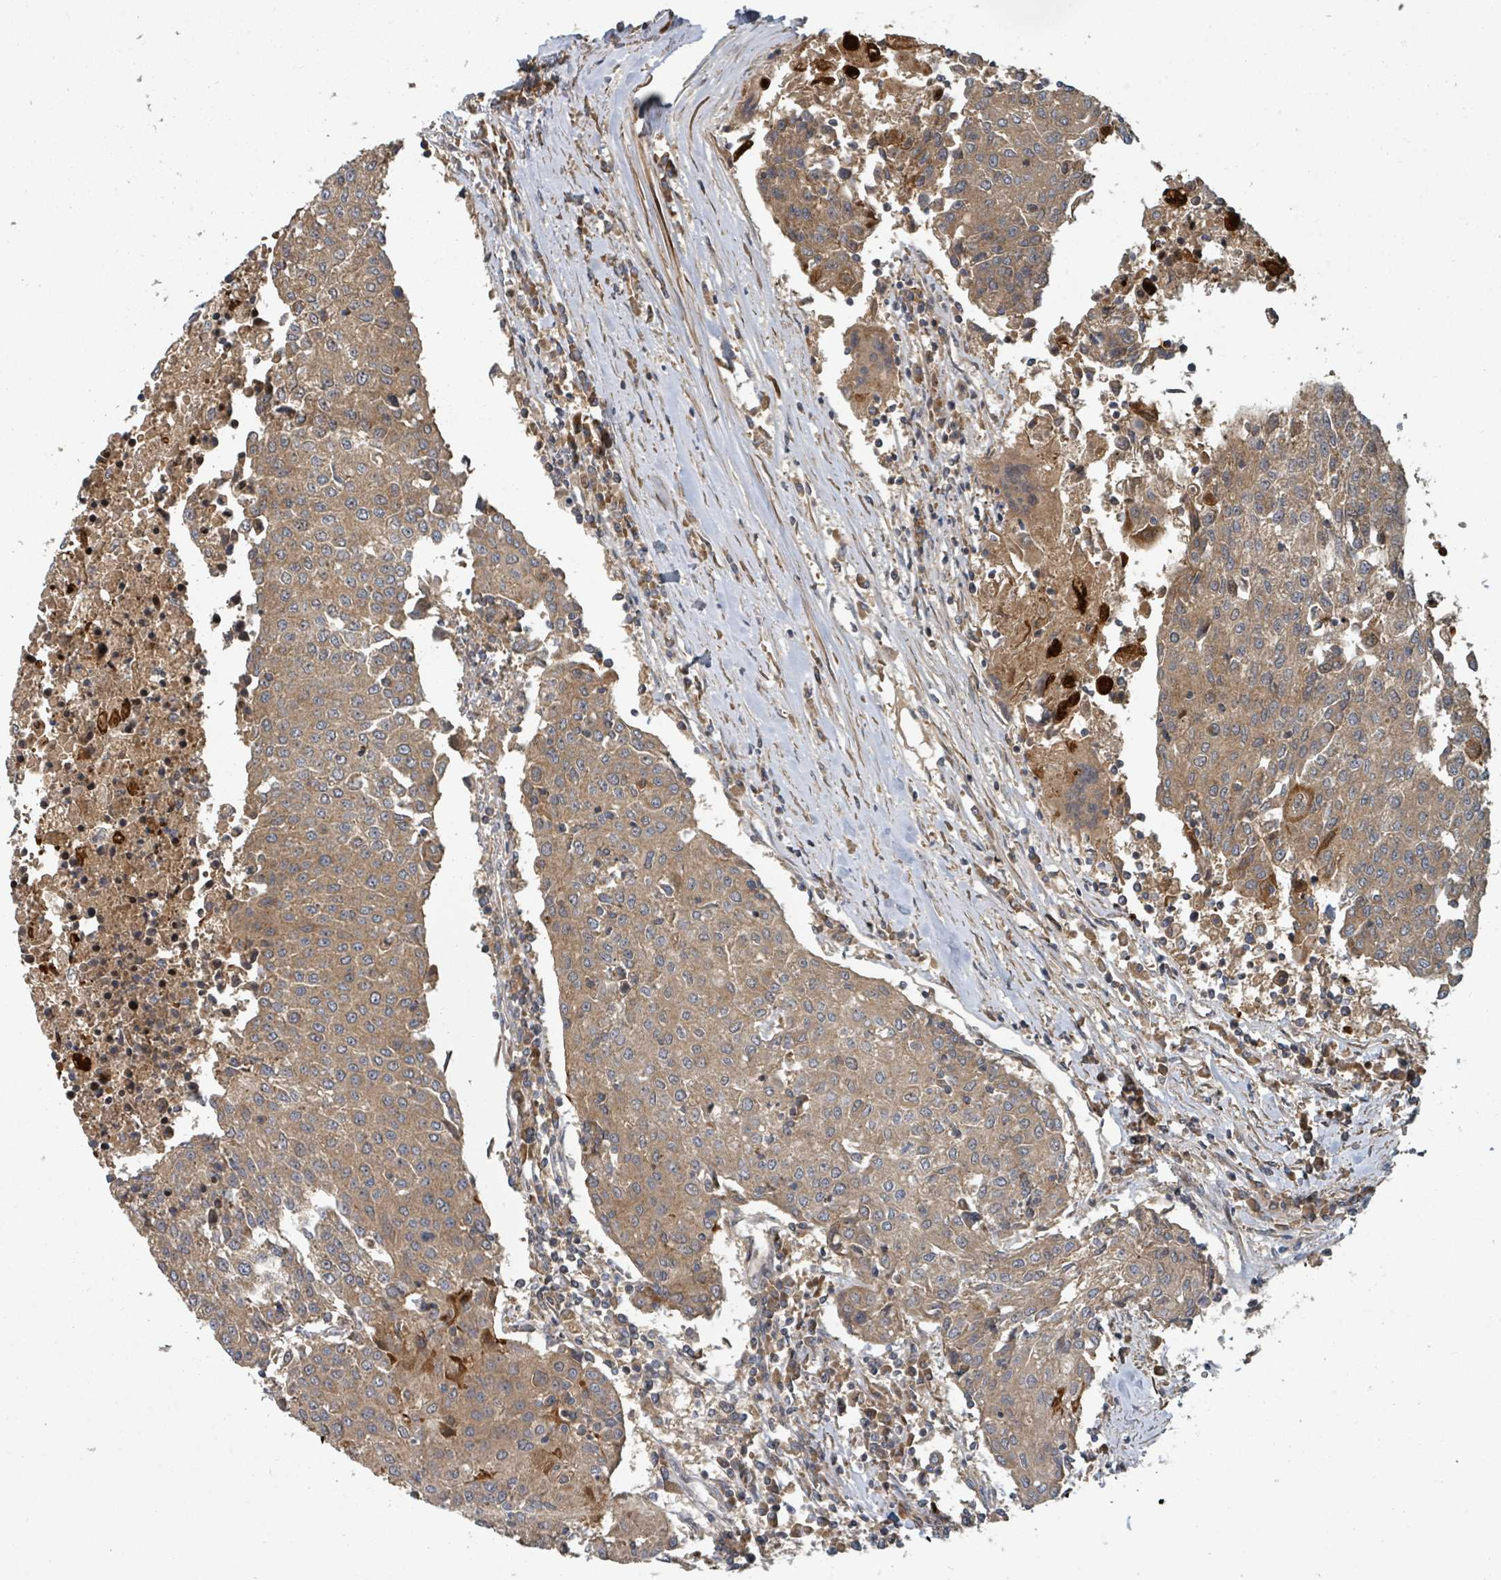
{"staining": {"intensity": "moderate", "quantity": "25%-75%", "location": "cytoplasmic/membranous"}, "tissue": "urothelial cancer", "cell_type": "Tumor cells", "image_type": "cancer", "snomed": [{"axis": "morphology", "description": "Urothelial carcinoma, High grade"}, {"axis": "topography", "description": "Urinary bladder"}], "caption": "This is an image of immunohistochemistry (IHC) staining of urothelial cancer, which shows moderate expression in the cytoplasmic/membranous of tumor cells.", "gene": "DPM1", "patient": {"sex": "female", "age": 85}}